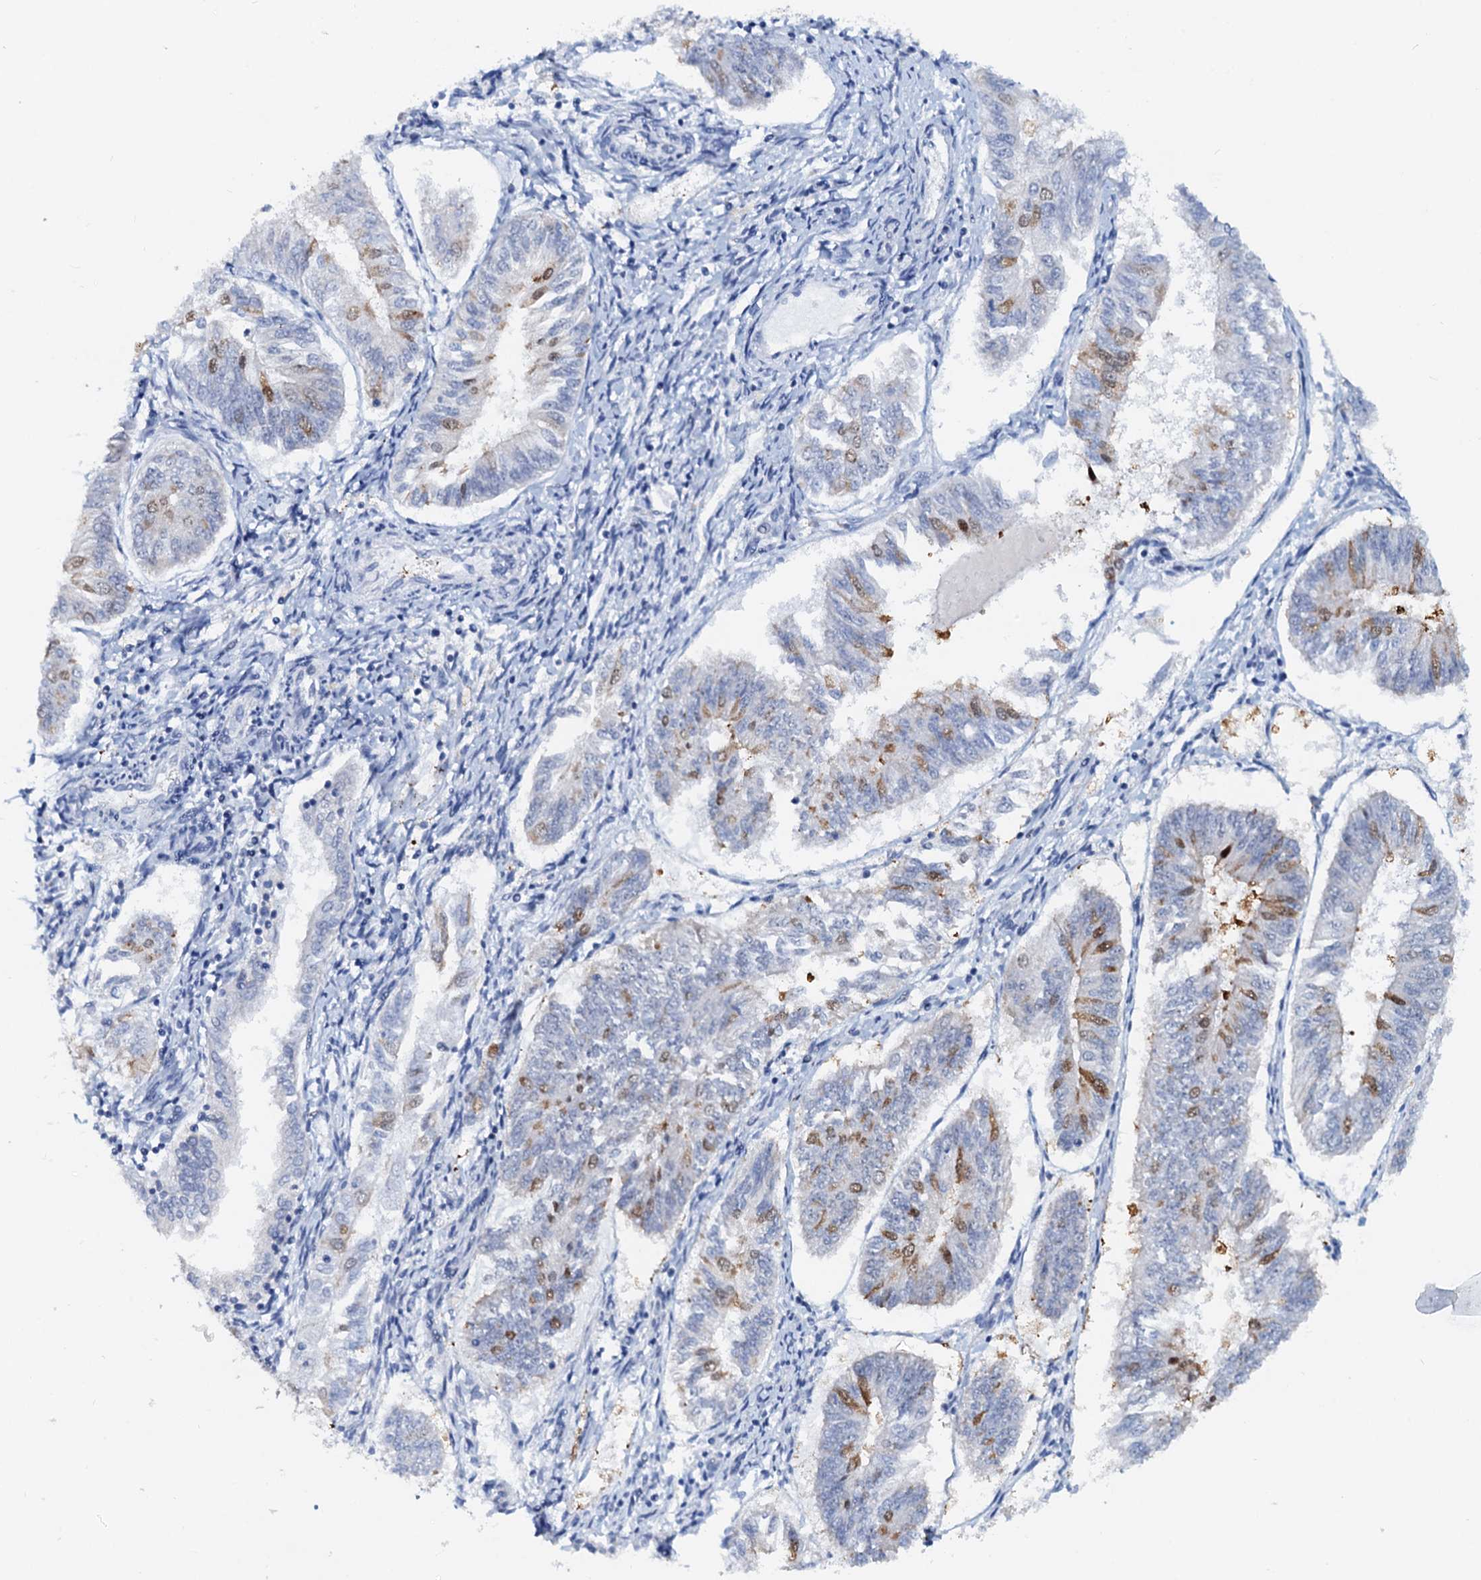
{"staining": {"intensity": "moderate", "quantity": "<25%", "location": "cytoplasmic/membranous,nuclear"}, "tissue": "endometrial cancer", "cell_type": "Tumor cells", "image_type": "cancer", "snomed": [{"axis": "morphology", "description": "Adenocarcinoma, NOS"}, {"axis": "topography", "description": "Endometrium"}], "caption": "Protein analysis of adenocarcinoma (endometrial) tissue exhibits moderate cytoplasmic/membranous and nuclear expression in approximately <25% of tumor cells.", "gene": "PTGES3", "patient": {"sex": "female", "age": 58}}